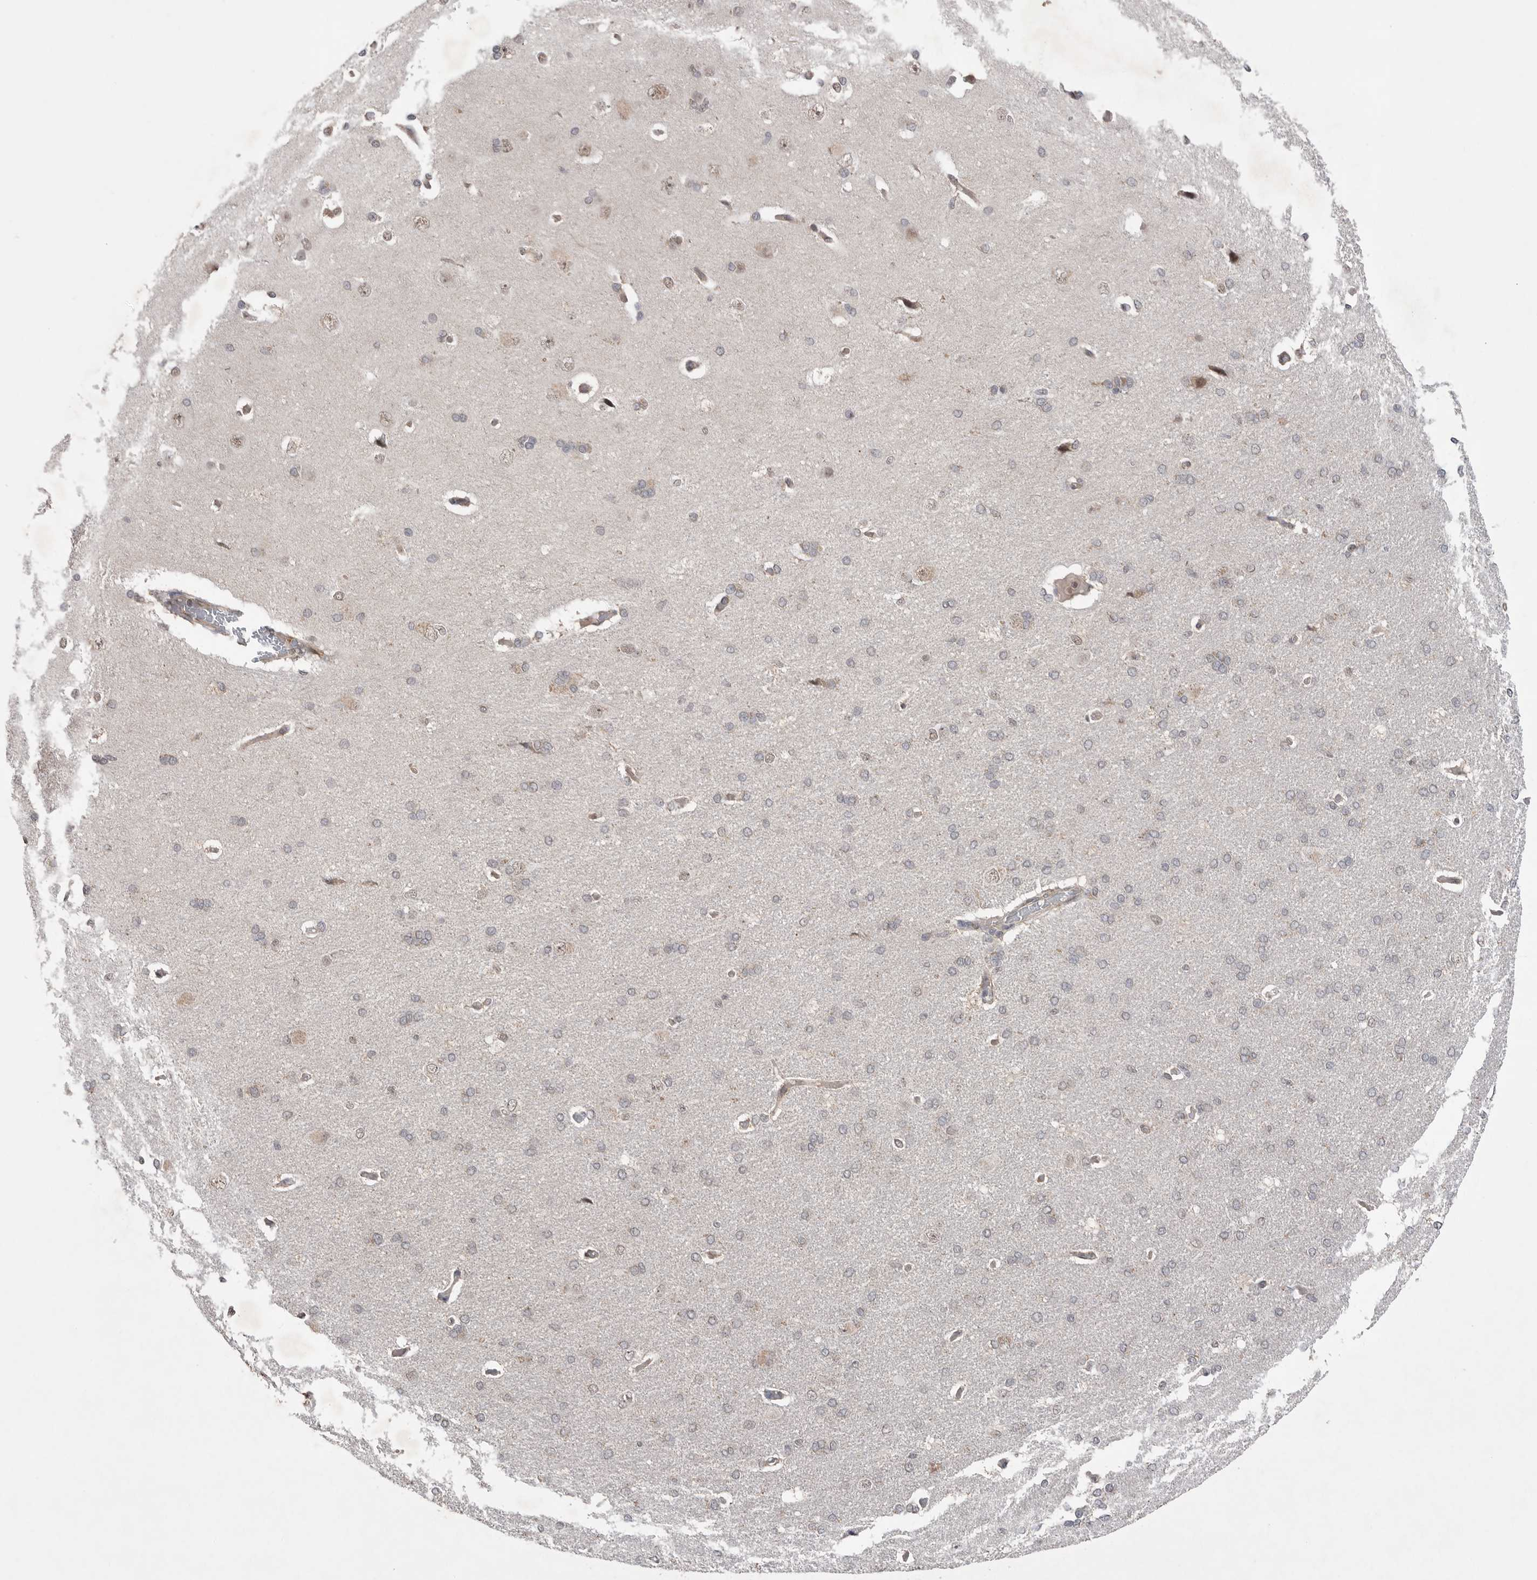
{"staining": {"intensity": "weak", "quantity": ">75%", "location": "cytoplasmic/membranous"}, "tissue": "cerebral cortex", "cell_type": "Endothelial cells", "image_type": "normal", "snomed": [{"axis": "morphology", "description": "Normal tissue, NOS"}, {"axis": "topography", "description": "Cerebral cortex"}], "caption": "Immunohistochemical staining of normal cerebral cortex reveals >75% levels of weak cytoplasmic/membranous protein staining in approximately >75% of endothelial cells.", "gene": "NTAQ1", "patient": {"sex": "male", "age": 62}}